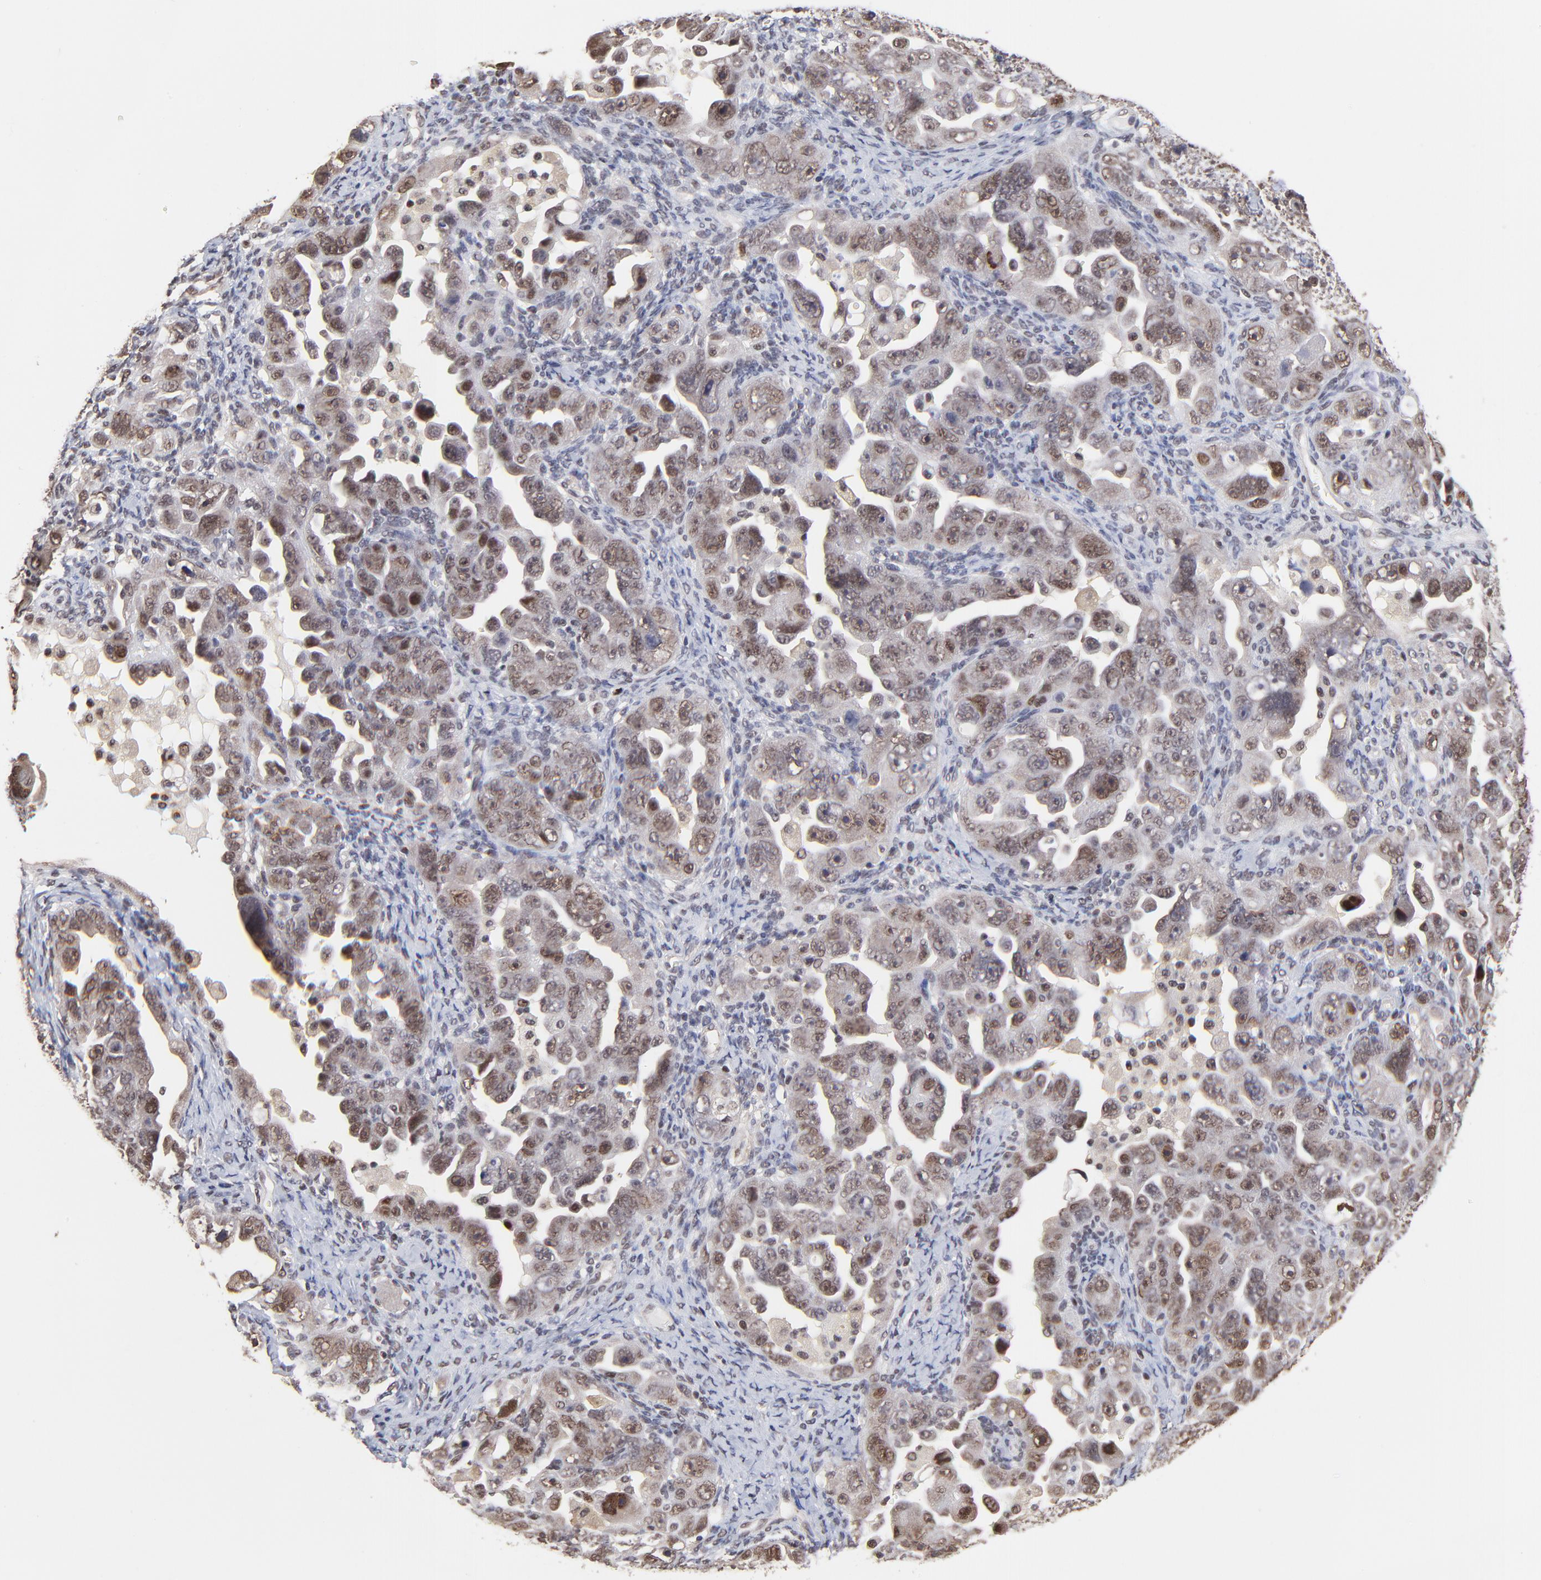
{"staining": {"intensity": "moderate", "quantity": ">75%", "location": "nuclear"}, "tissue": "ovarian cancer", "cell_type": "Tumor cells", "image_type": "cancer", "snomed": [{"axis": "morphology", "description": "Cystadenocarcinoma, serous, NOS"}, {"axis": "topography", "description": "Ovary"}], "caption": "Immunohistochemical staining of human ovarian cancer (serous cystadenocarcinoma) shows moderate nuclear protein positivity in about >75% of tumor cells.", "gene": "DSN1", "patient": {"sex": "female", "age": 66}}